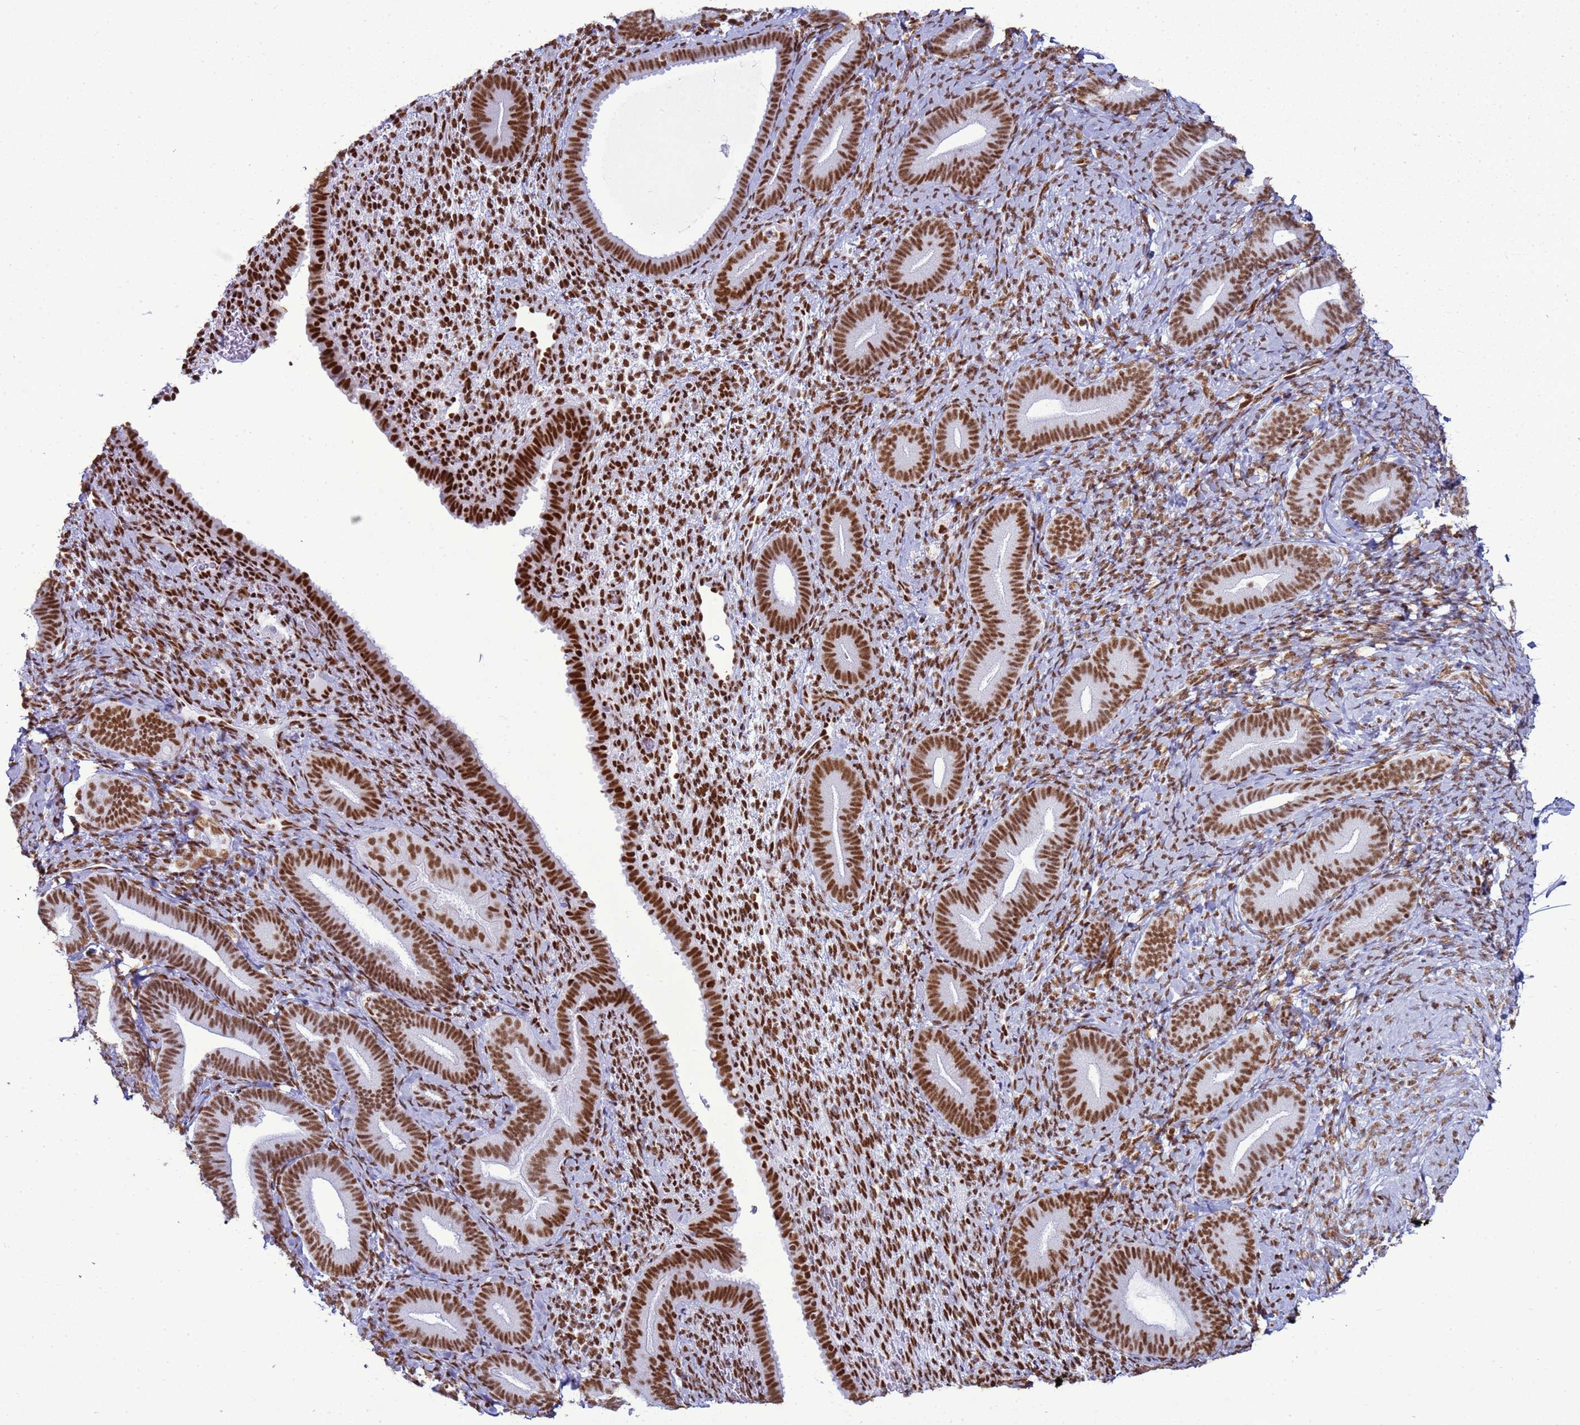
{"staining": {"intensity": "moderate", "quantity": ">75%", "location": "nuclear"}, "tissue": "endometrium", "cell_type": "Cells in endometrial stroma", "image_type": "normal", "snomed": [{"axis": "morphology", "description": "Normal tissue, NOS"}, {"axis": "topography", "description": "Endometrium"}], "caption": "About >75% of cells in endometrial stroma in benign endometrium exhibit moderate nuclear protein staining as visualized by brown immunohistochemical staining.", "gene": "RALY", "patient": {"sex": "female", "age": 65}}